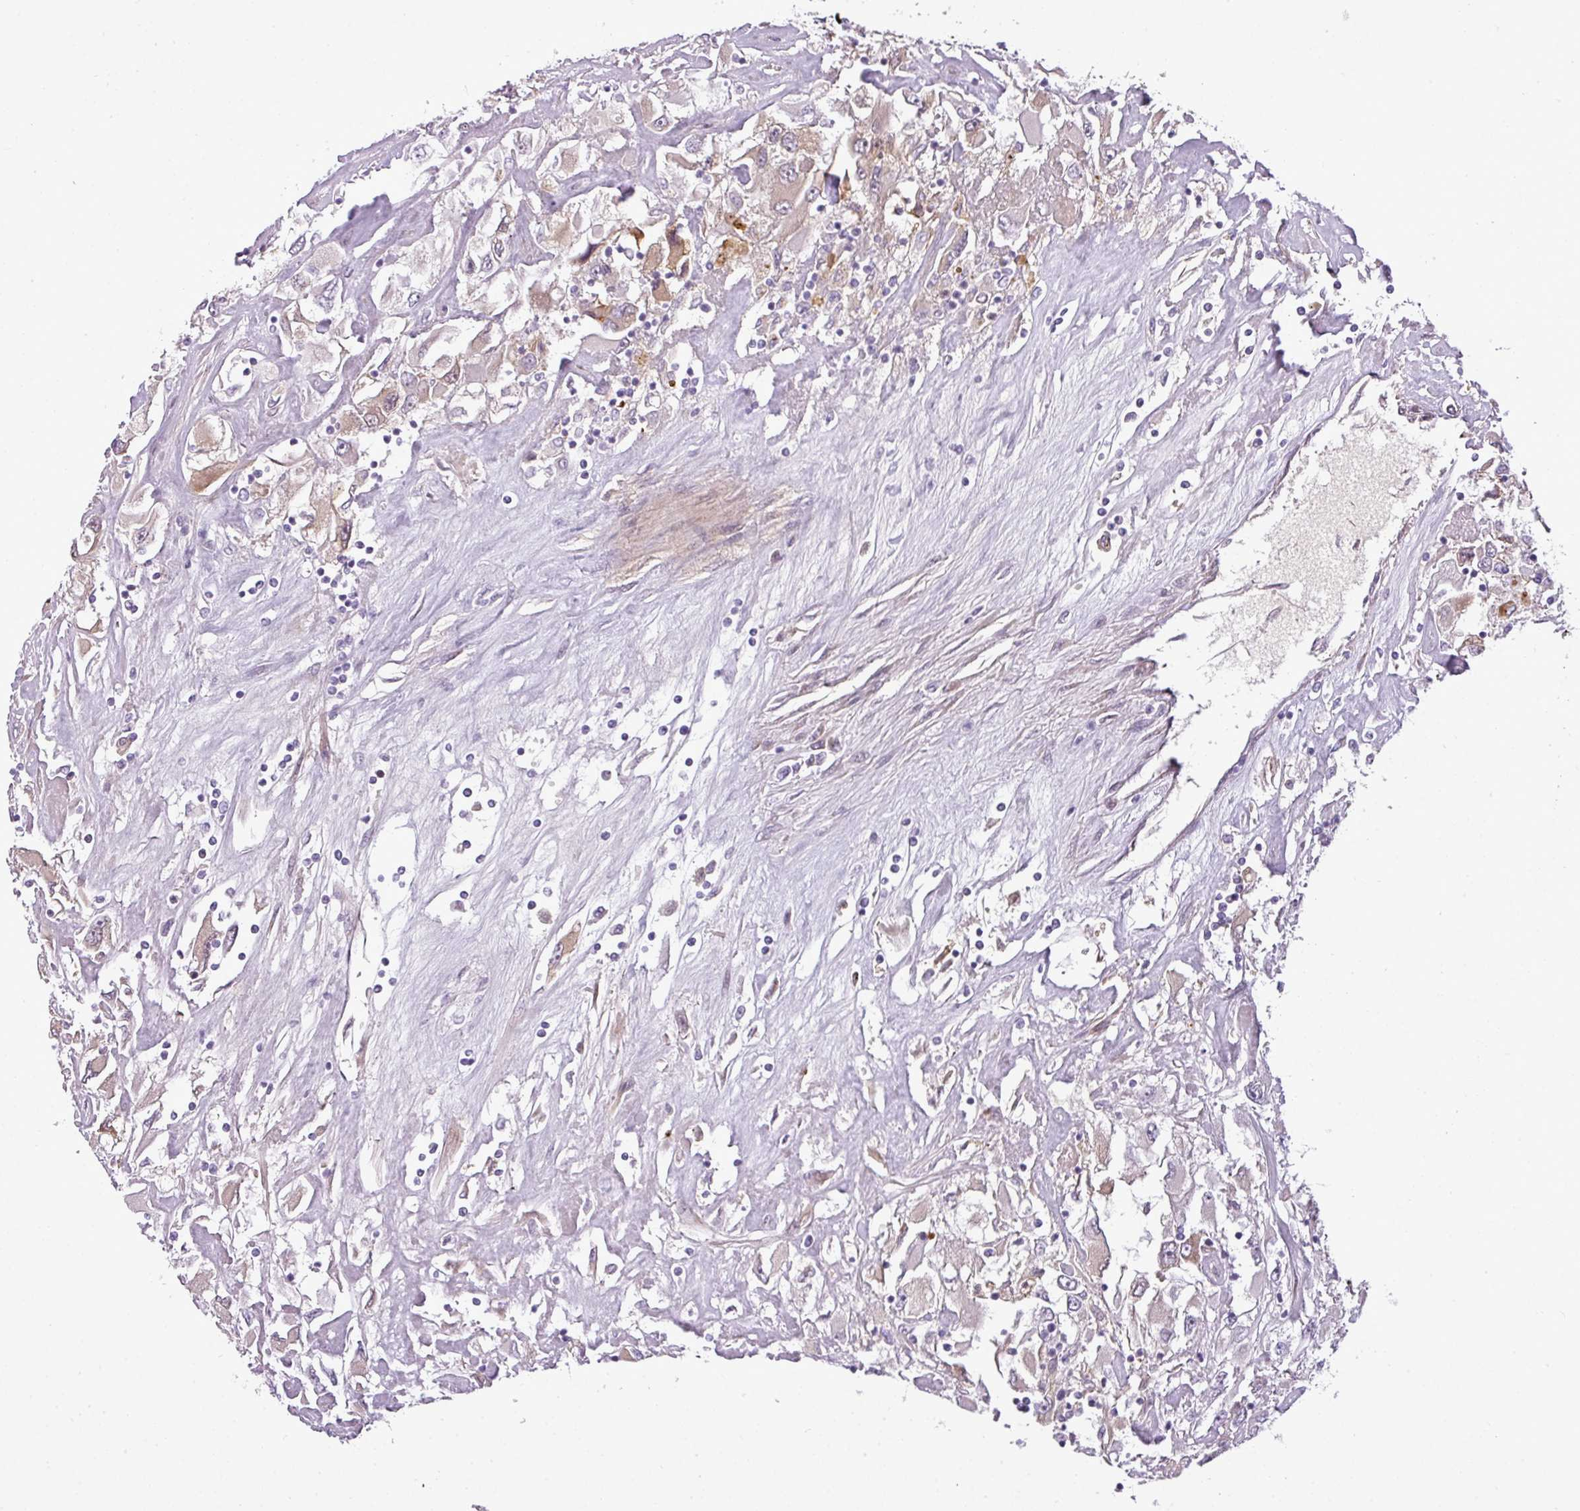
{"staining": {"intensity": "weak", "quantity": "<25%", "location": "cytoplasmic/membranous"}, "tissue": "renal cancer", "cell_type": "Tumor cells", "image_type": "cancer", "snomed": [{"axis": "morphology", "description": "Adenocarcinoma, NOS"}, {"axis": "topography", "description": "Kidney"}], "caption": "This is an immunohistochemistry histopathology image of renal adenocarcinoma. There is no staining in tumor cells.", "gene": "C4B", "patient": {"sex": "female", "age": 52}}